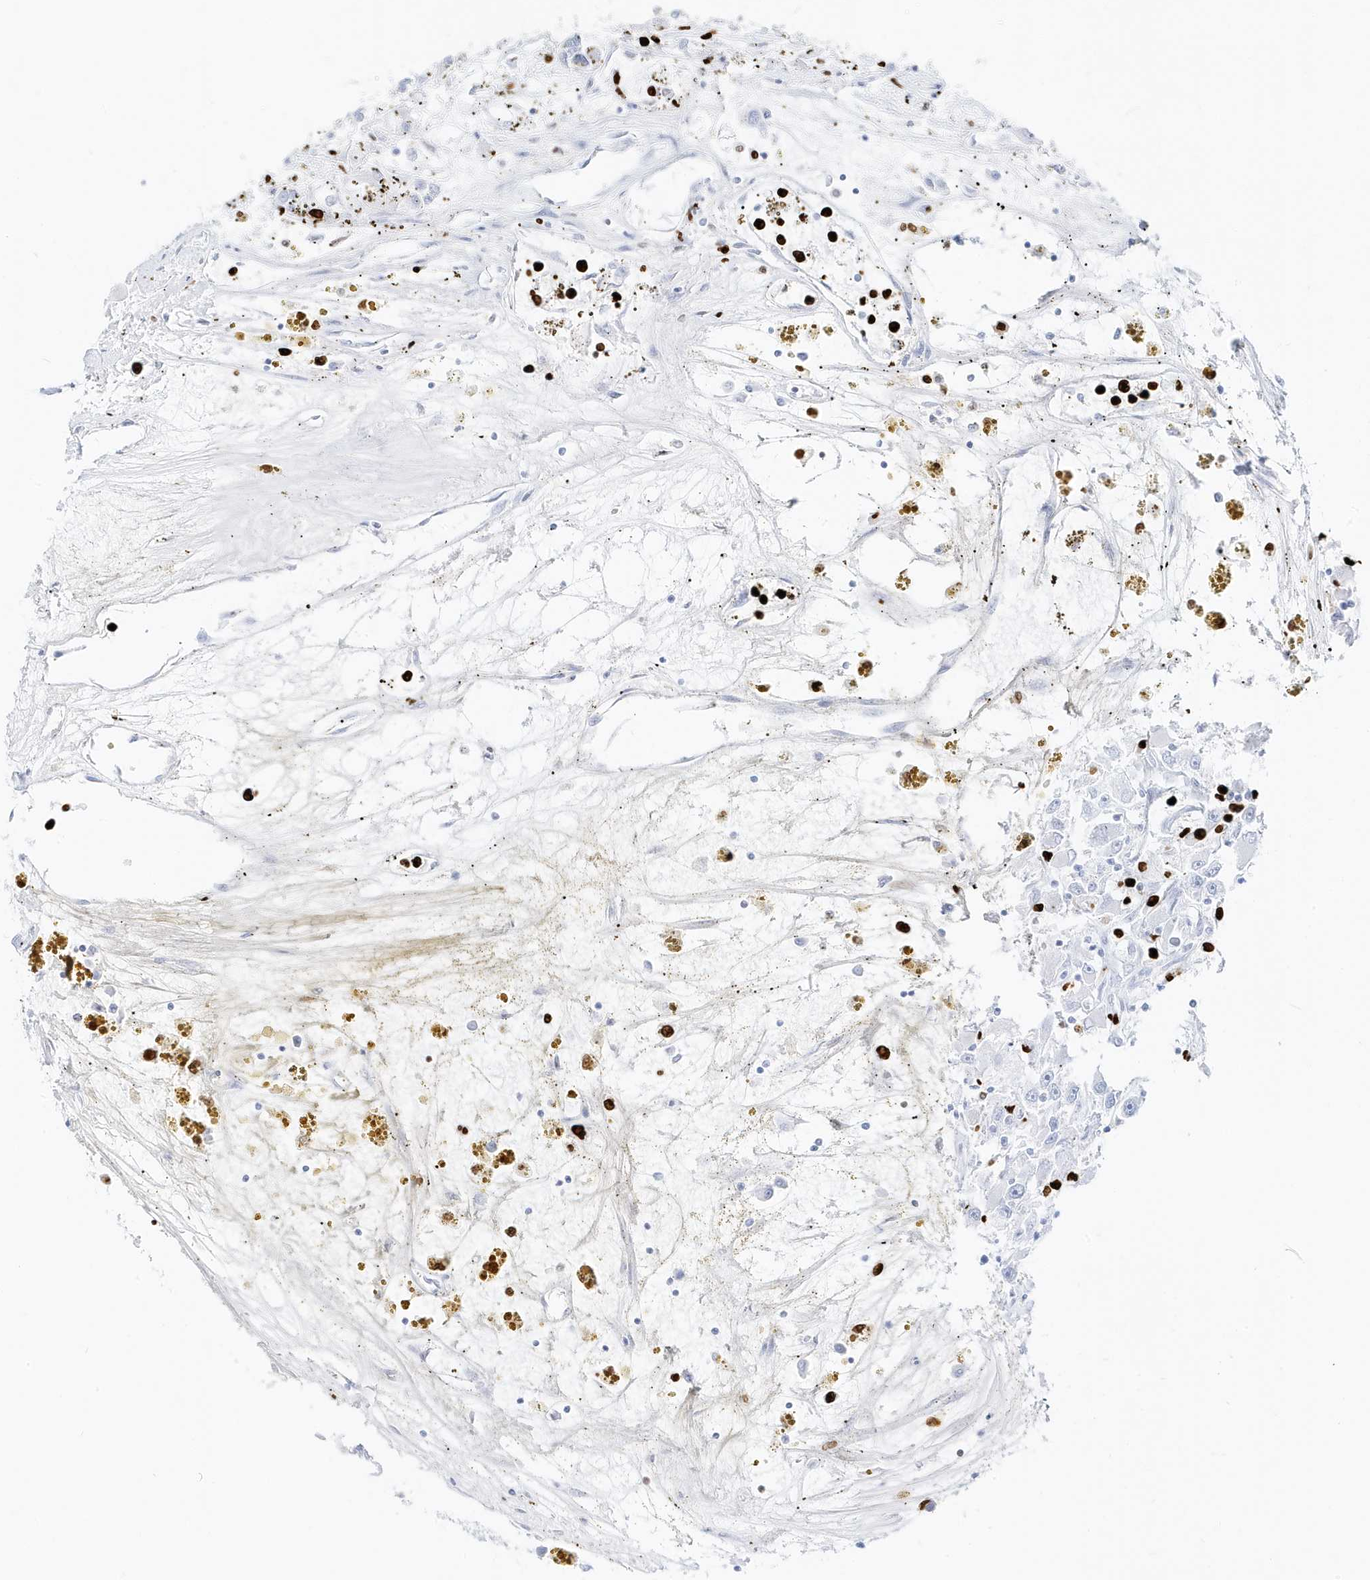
{"staining": {"intensity": "negative", "quantity": "none", "location": "none"}, "tissue": "renal cancer", "cell_type": "Tumor cells", "image_type": "cancer", "snomed": [{"axis": "morphology", "description": "Adenocarcinoma, NOS"}, {"axis": "topography", "description": "Kidney"}], "caption": "Tumor cells are negative for brown protein staining in renal cancer.", "gene": "MNDA", "patient": {"sex": "female", "age": 52}}